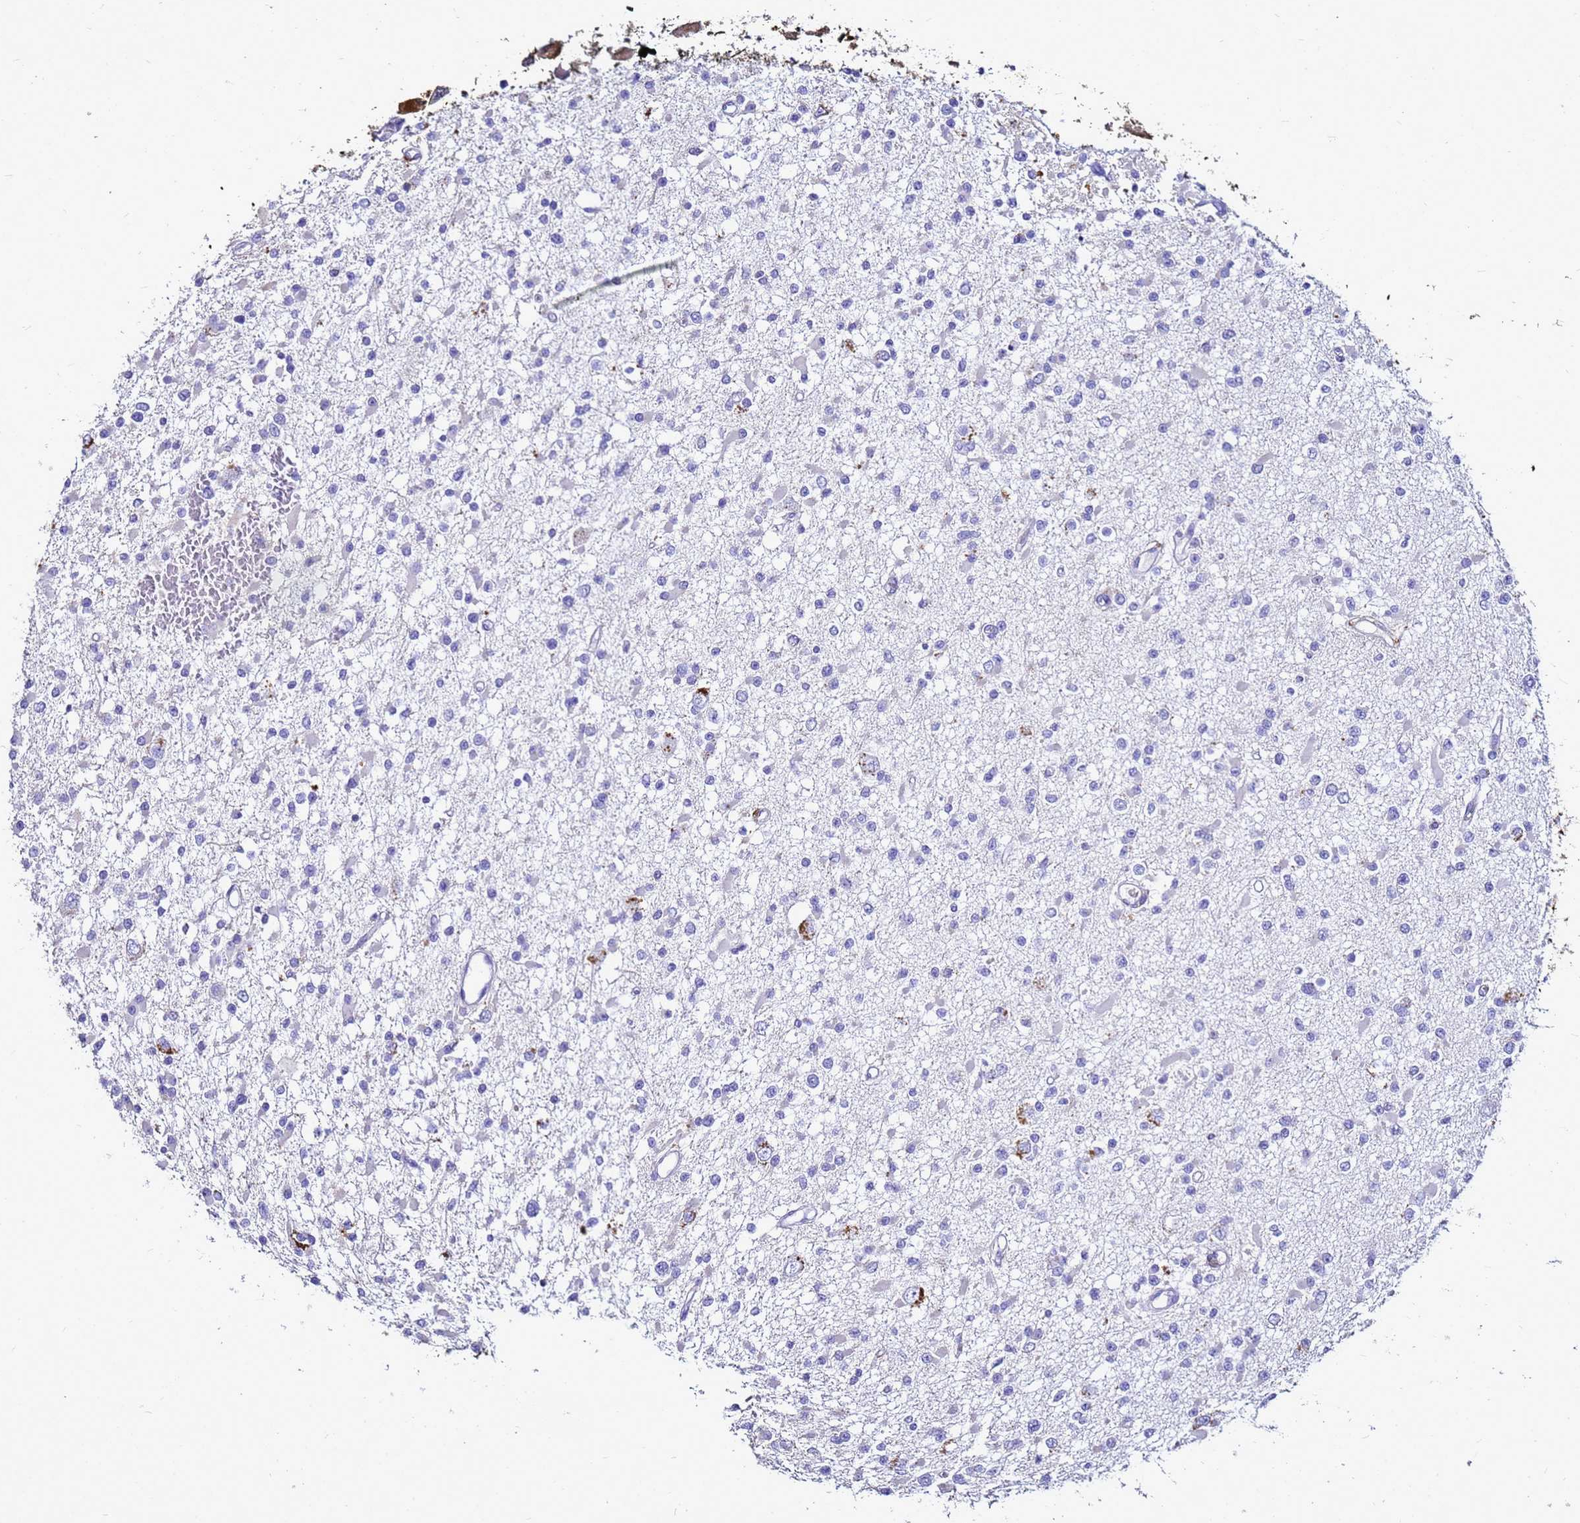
{"staining": {"intensity": "negative", "quantity": "none", "location": "none"}, "tissue": "glioma", "cell_type": "Tumor cells", "image_type": "cancer", "snomed": [{"axis": "morphology", "description": "Glioma, malignant, Low grade"}, {"axis": "topography", "description": "Brain"}], "caption": "Protein analysis of glioma displays no significant expression in tumor cells. (Stains: DAB immunohistochemistry (IHC) with hematoxylin counter stain, Microscopy: brightfield microscopy at high magnification).", "gene": "S100A2", "patient": {"sex": "female", "age": 22}}